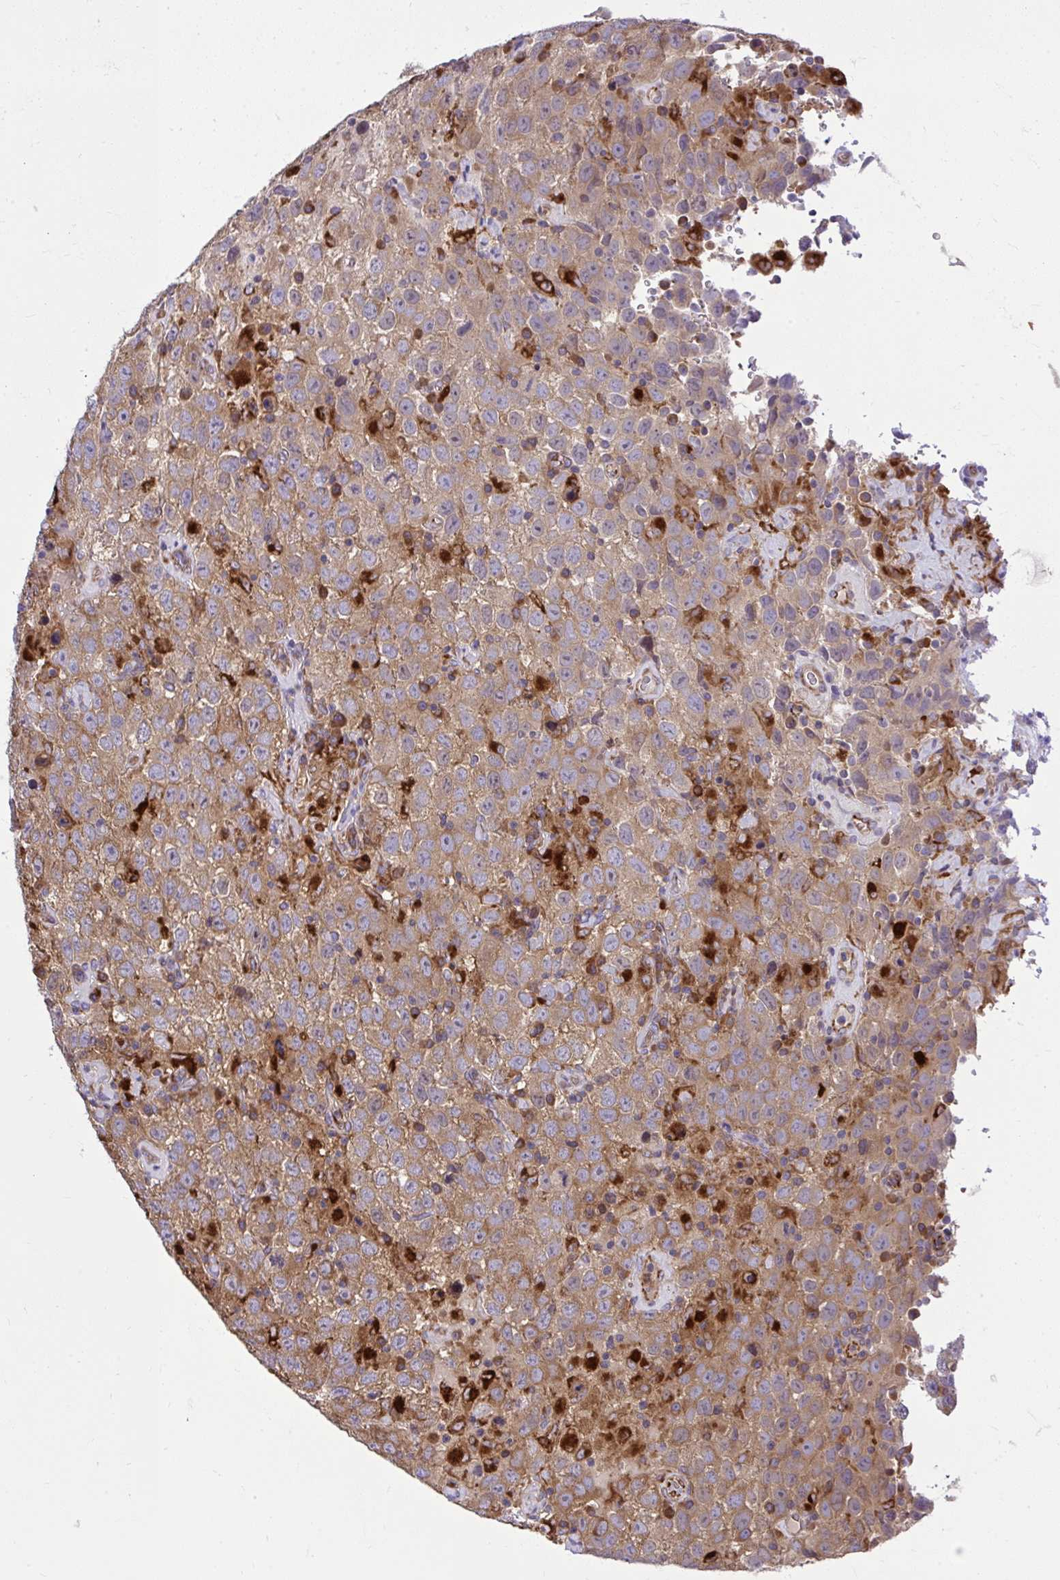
{"staining": {"intensity": "weak", "quantity": ">75%", "location": "cytoplasmic/membranous"}, "tissue": "testis cancer", "cell_type": "Tumor cells", "image_type": "cancer", "snomed": [{"axis": "morphology", "description": "Seminoma, NOS"}, {"axis": "topography", "description": "Testis"}], "caption": "The photomicrograph shows a brown stain indicating the presence of a protein in the cytoplasmic/membranous of tumor cells in testis seminoma.", "gene": "PAIP2", "patient": {"sex": "male", "age": 41}}